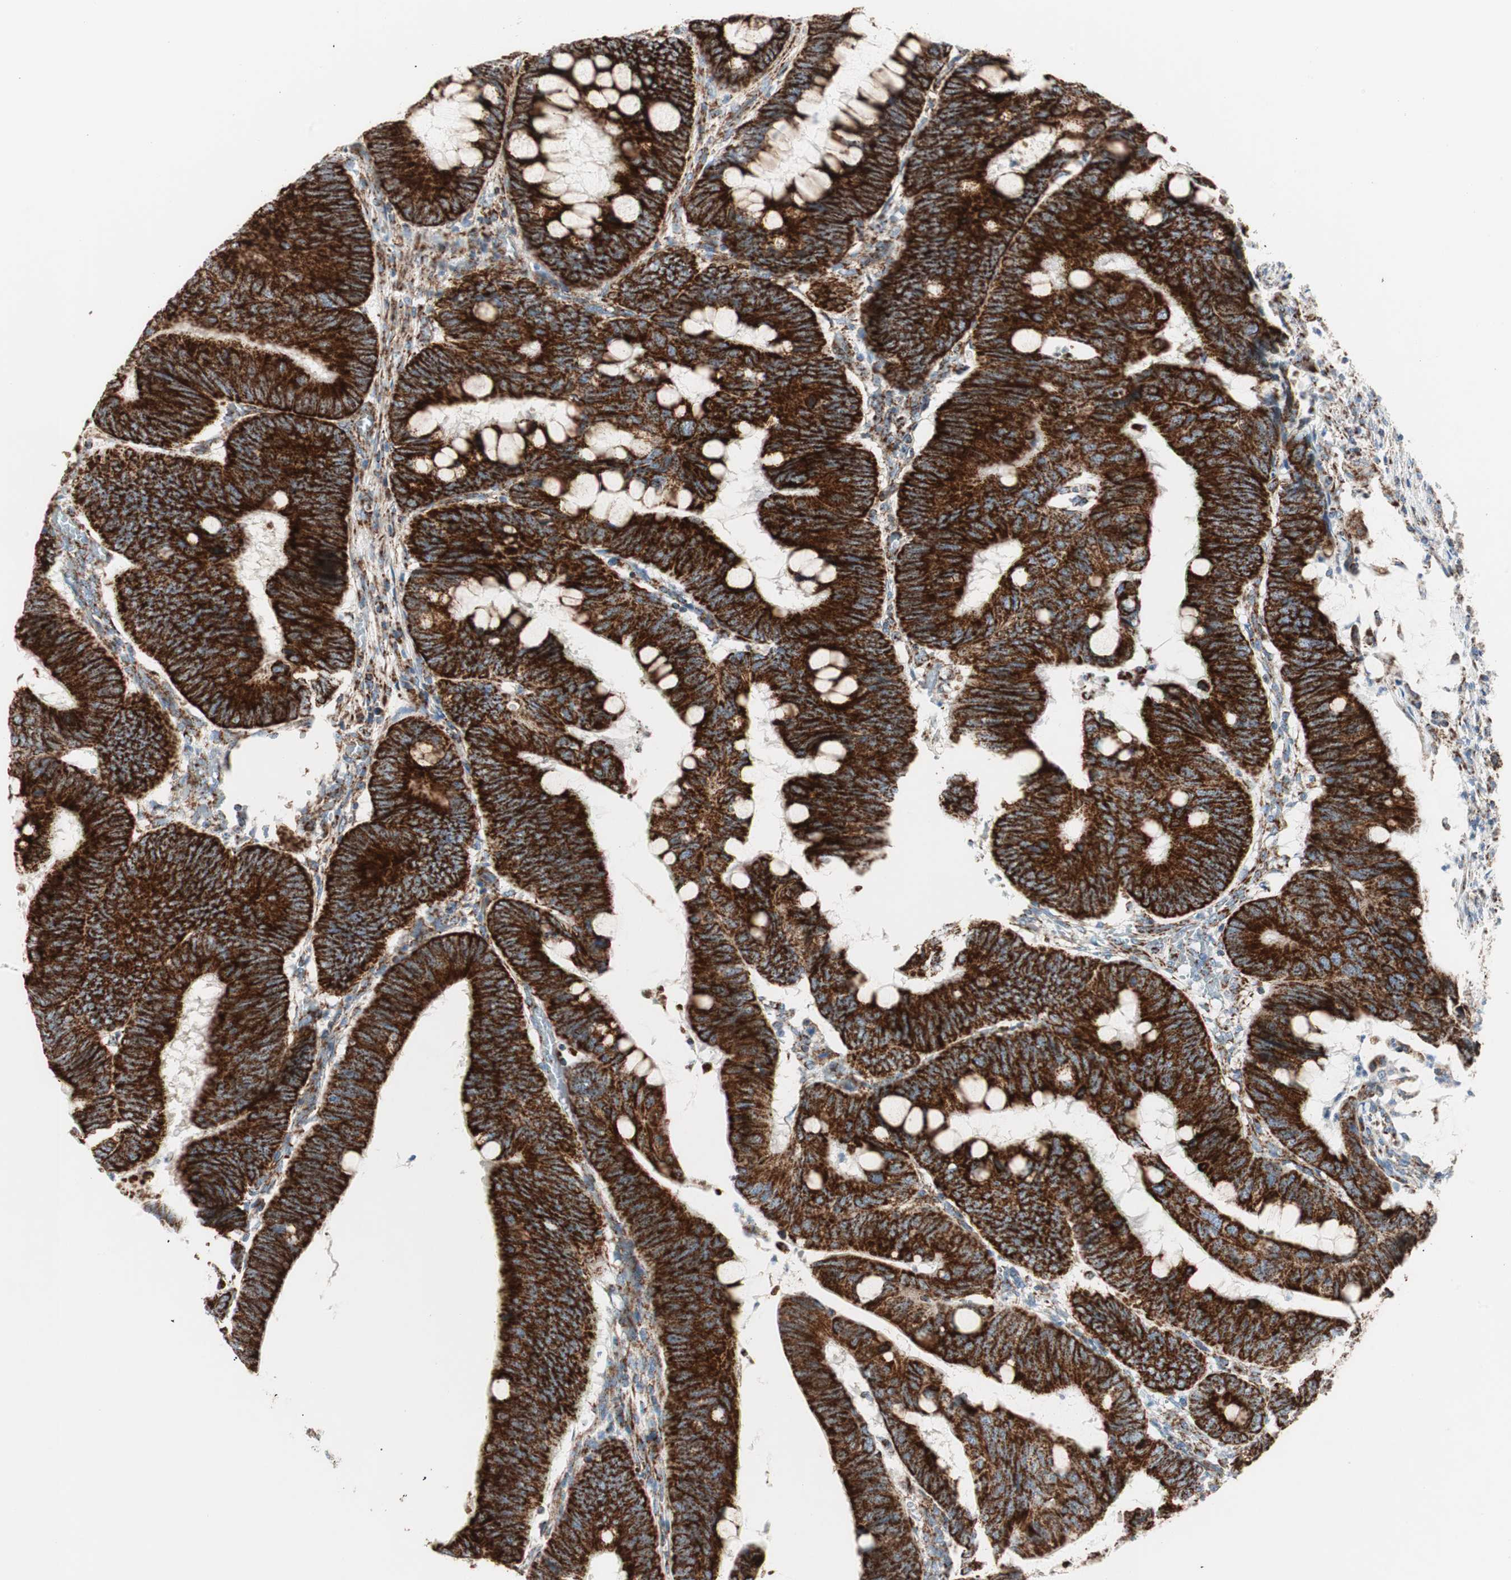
{"staining": {"intensity": "strong", "quantity": ">75%", "location": "cytoplasmic/membranous"}, "tissue": "colorectal cancer", "cell_type": "Tumor cells", "image_type": "cancer", "snomed": [{"axis": "morphology", "description": "Normal tissue, NOS"}, {"axis": "morphology", "description": "Adenocarcinoma, NOS"}, {"axis": "topography", "description": "Rectum"}, {"axis": "topography", "description": "Peripheral nerve tissue"}], "caption": "Human adenocarcinoma (colorectal) stained for a protein (brown) exhibits strong cytoplasmic/membranous positive staining in approximately >75% of tumor cells.", "gene": "TOMM20", "patient": {"sex": "male", "age": 92}}